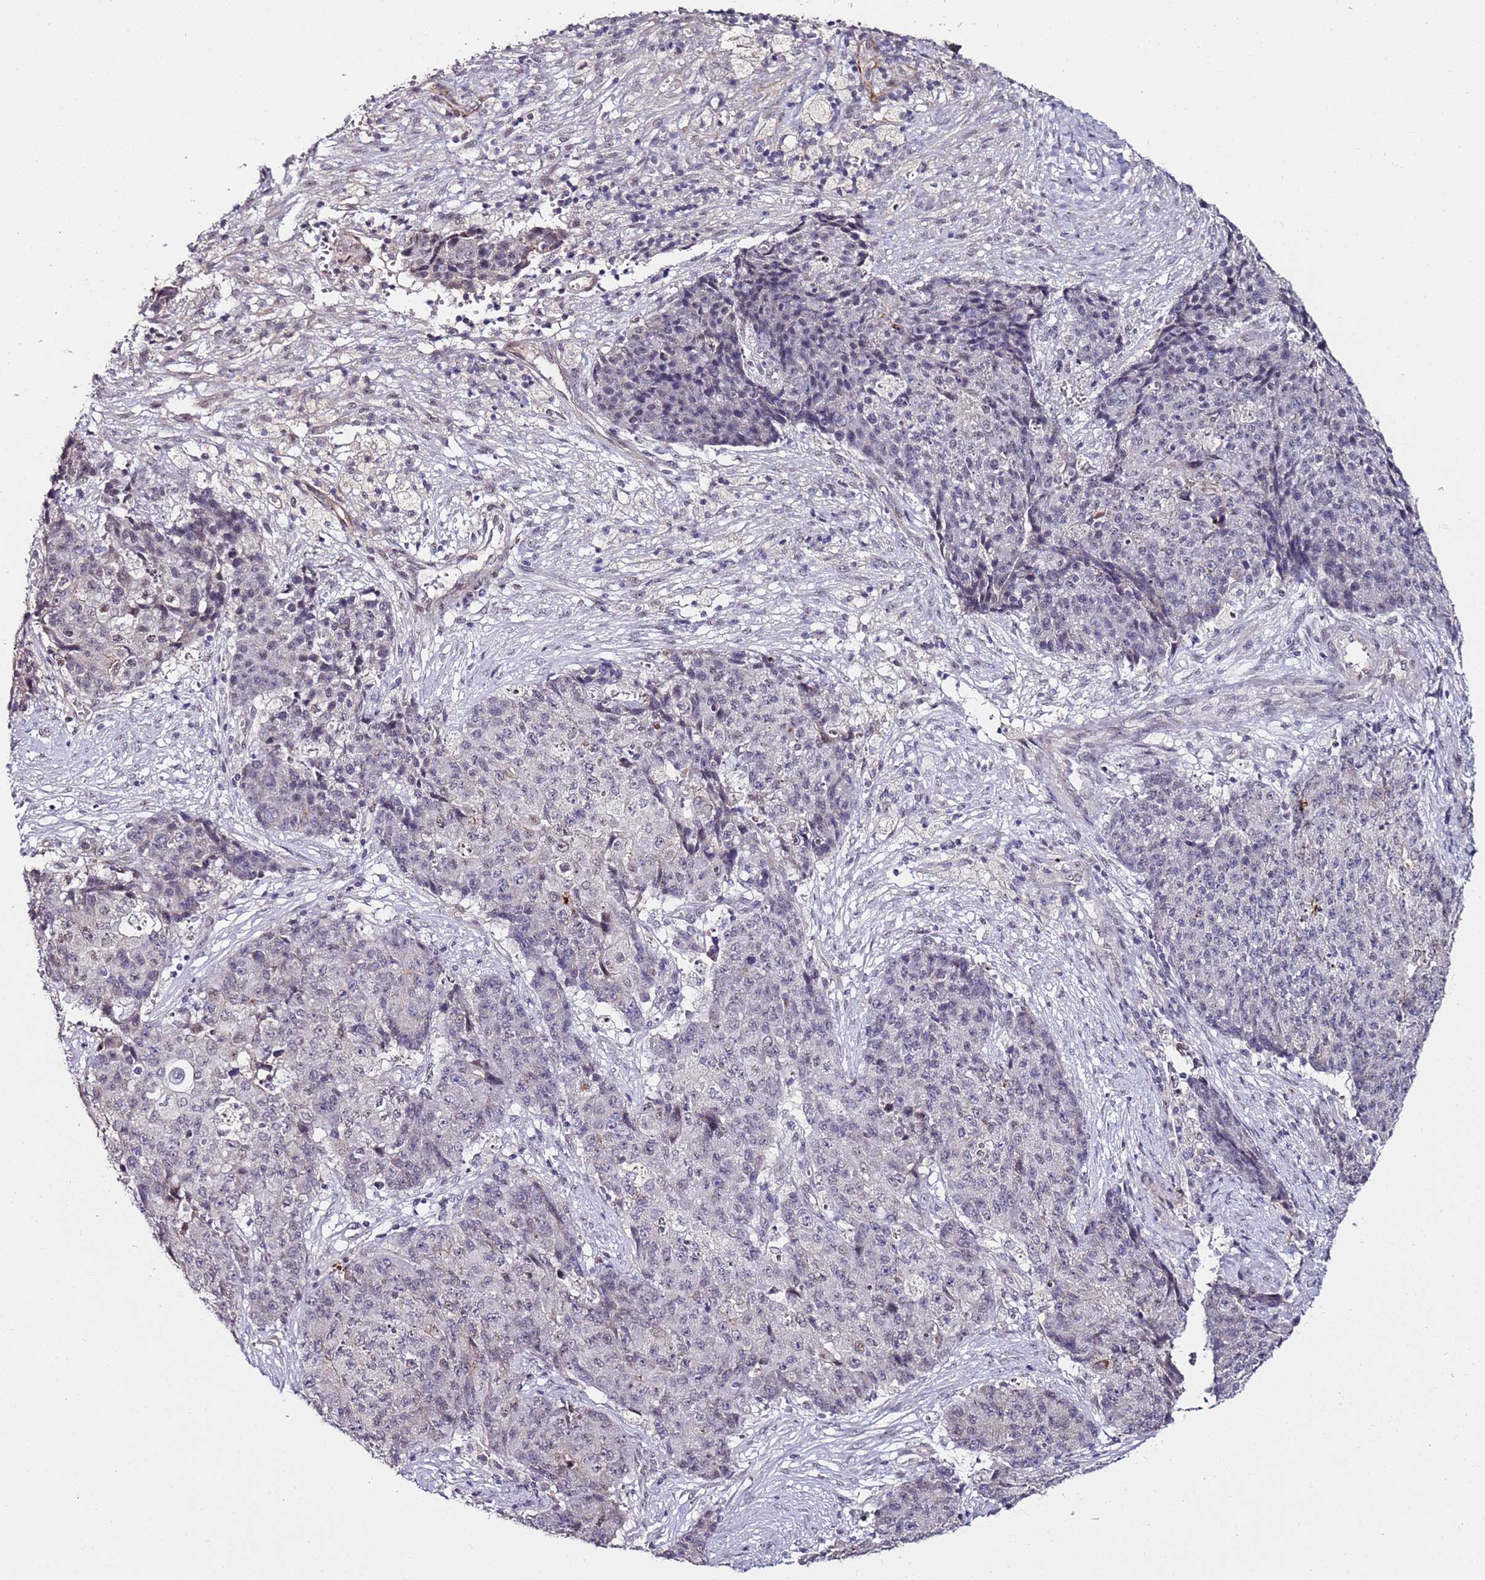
{"staining": {"intensity": "negative", "quantity": "none", "location": "none"}, "tissue": "ovarian cancer", "cell_type": "Tumor cells", "image_type": "cancer", "snomed": [{"axis": "morphology", "description": "Carcinoma, endometroid"}, {"axis": "topography", "description": "Ovary"}], "caption": "DAB immunohistochemical staining of endometroid carcinoma (ovarian) exhibits no significant expression in tumor cells.", "gene": "DUSP28", "patient": {"sex": "female", "age": 42}}